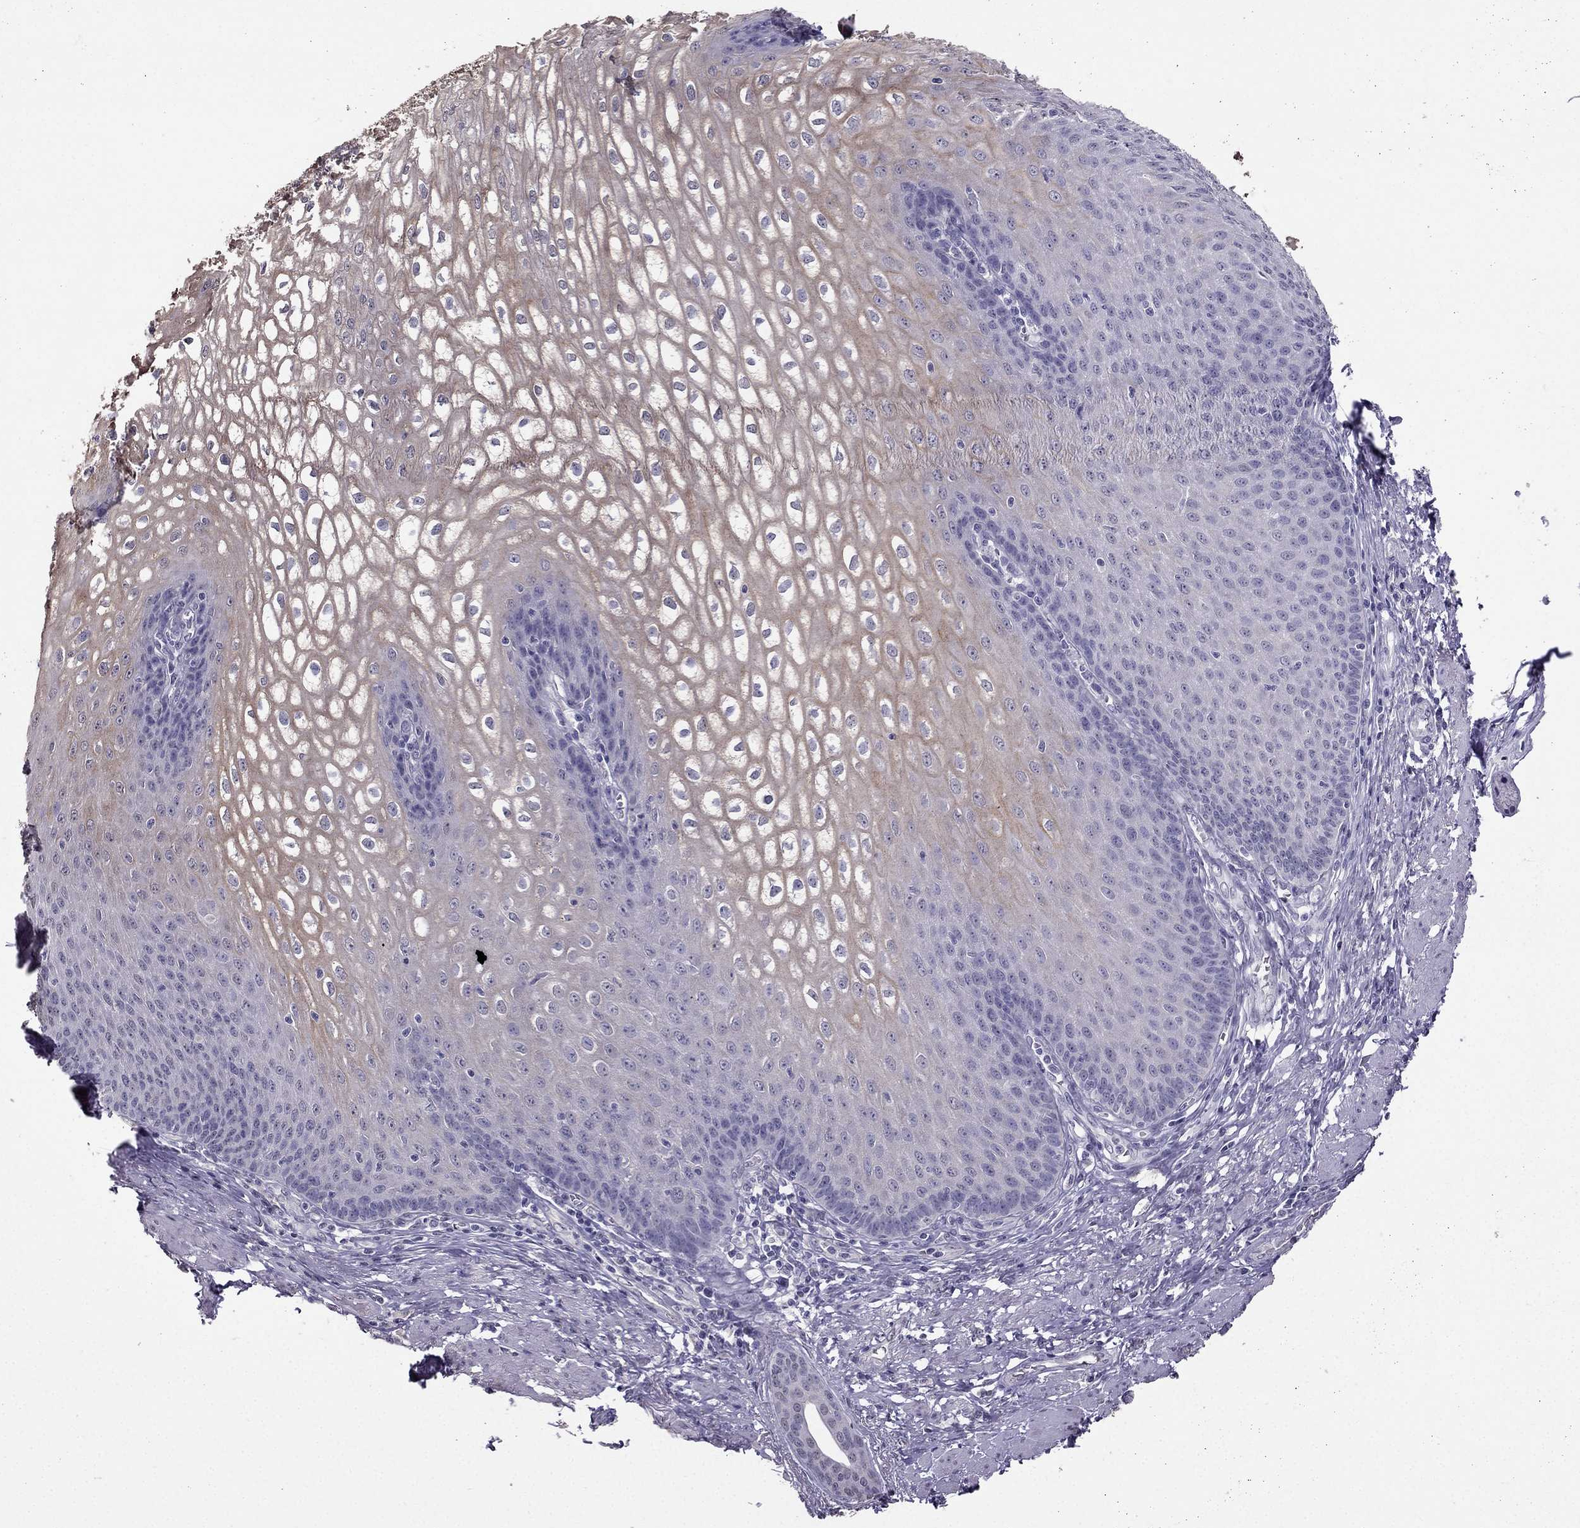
{"staining": {"intensity": "weak", "quantity": "25%-75%", "location": "cytoplasmic/membranous"}, "tissue": "esophagus", "cell_type": "Squamous epithelial cells", "image_type": "normal", "snomed": [{"axis": "morphology", "description": "Normal tissue, NOS"}, {"axis": "topography", "description": "Esophagus"}], "caption": "IHC photomicrograph of unremarkable human esophagus stained for a protein (brown), which displays low levels of weak cytoplasmic/membranous staining in about 25%-75% of squamous epithelial cells.", "gene": "ARHGAP11A", "patient": {"sex": "male", "age": 58}}